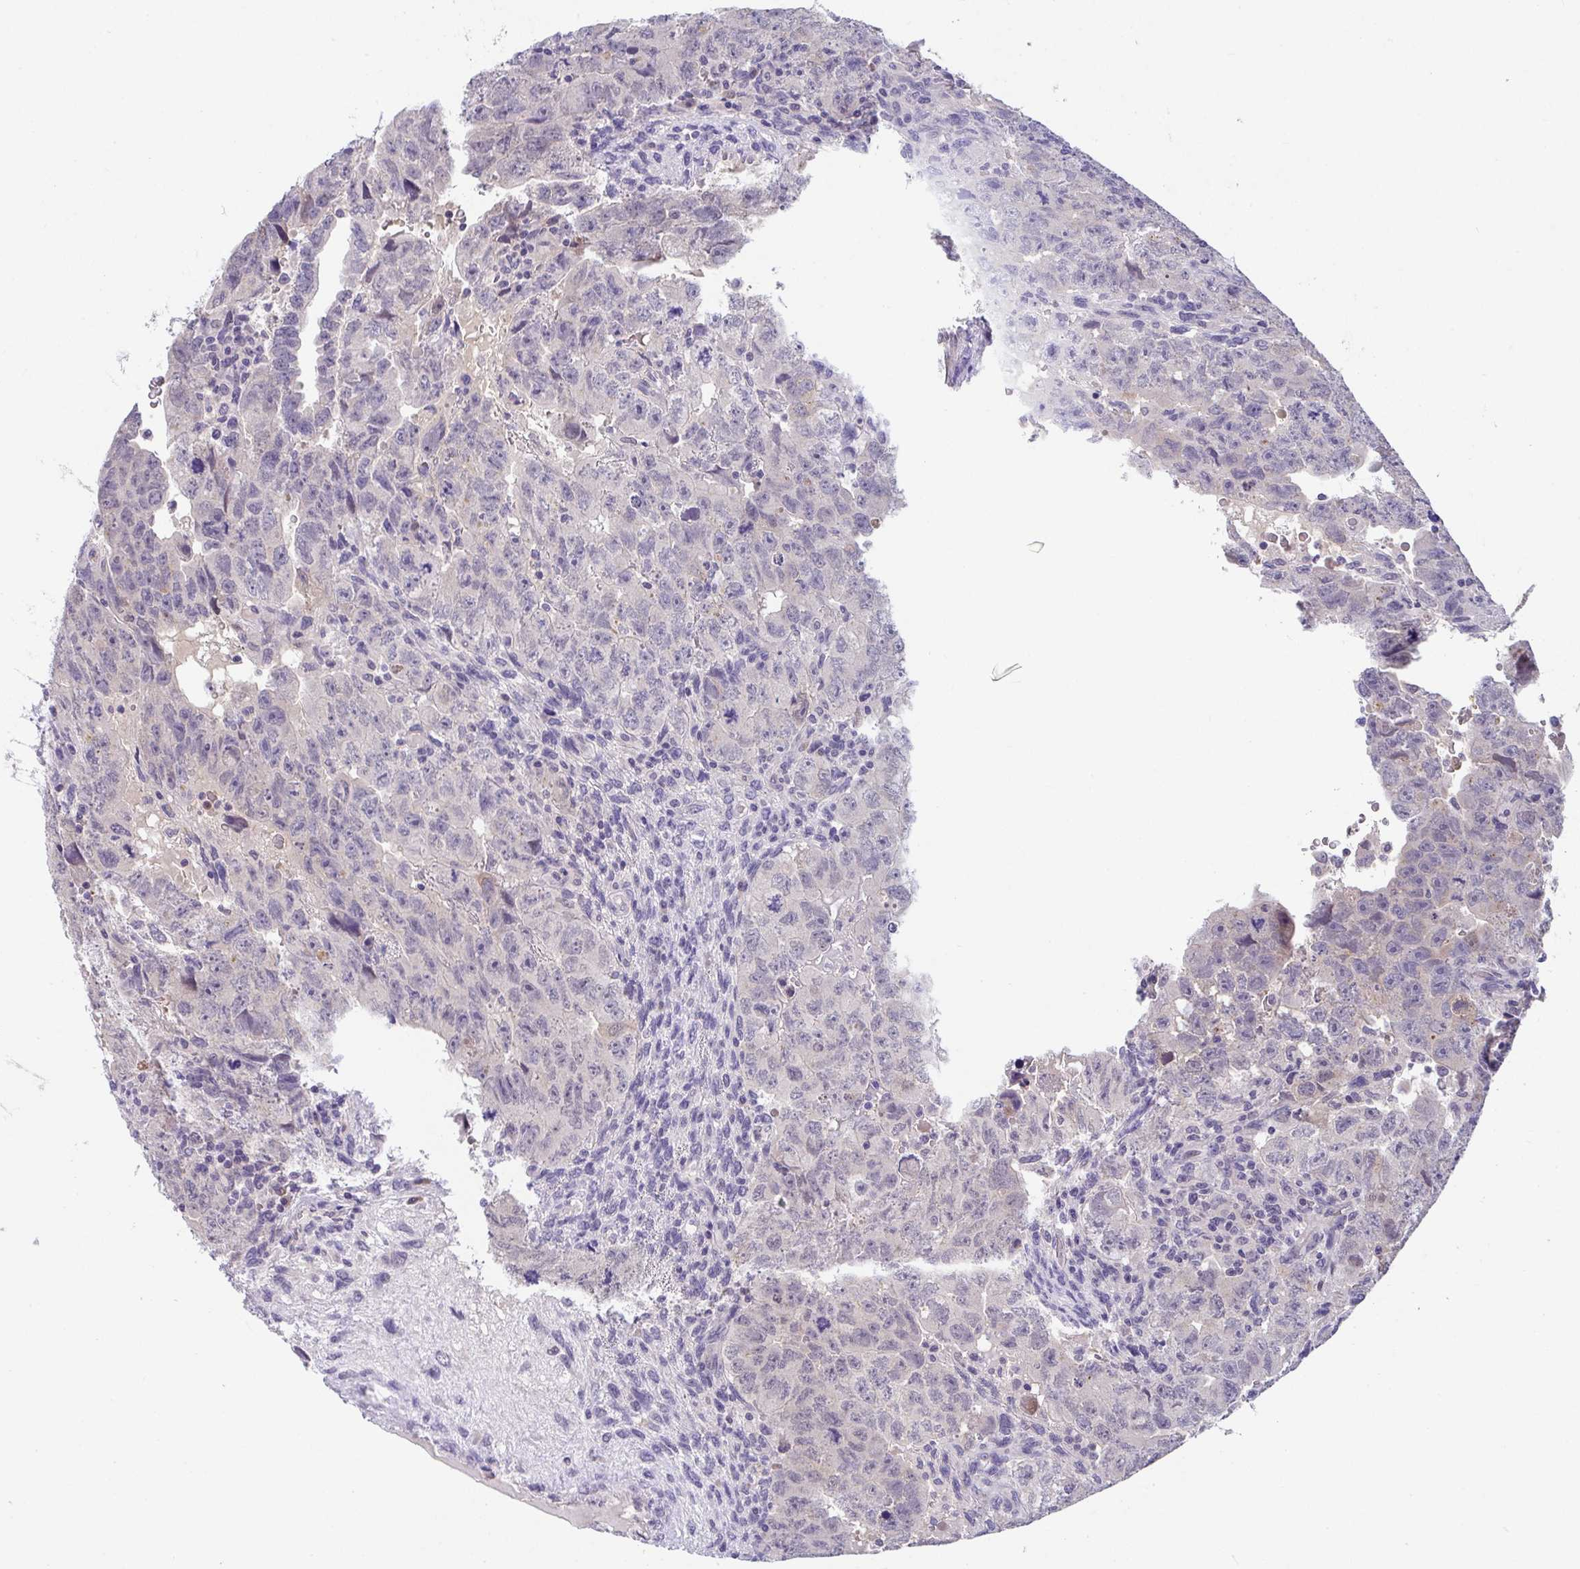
{"staining": {"intensity": "negative", "quantity": "none", "location": "none"}, "tissue": "testis cancer", "cell_type": "Tumor cells", "image_type": "cancer", "snomed": [{"axis": "morphology", "description": "Carcinoma, Embryonal, NOS"}, {"axis": "topography", "description": "Testis"}], "caption": "Immunohistochemical staining of testis embryonal carcinoma shows no significant expression in tumor cells.", "gene": "GLTPD2", "patient": {"sex": "male", "age": 24}}